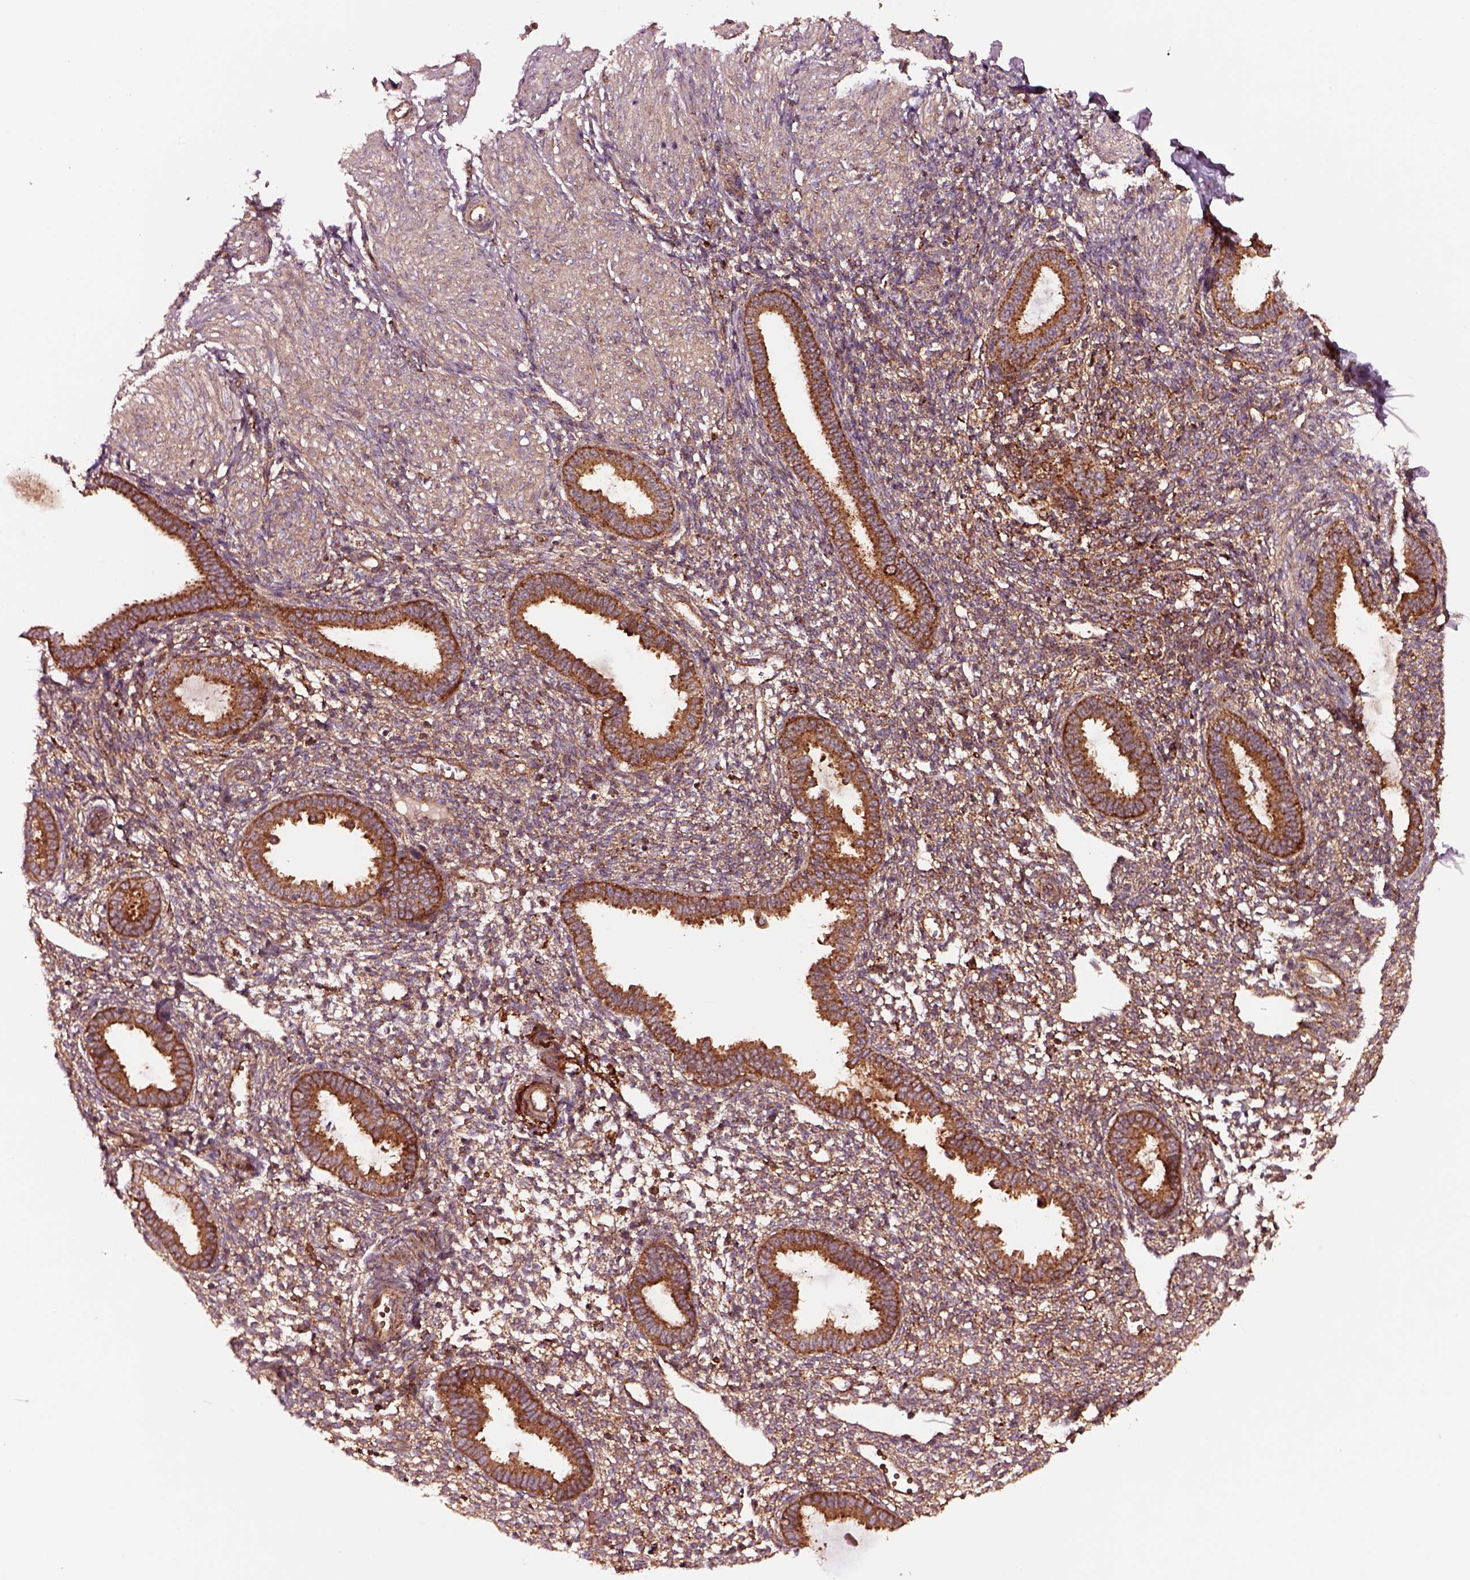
{"staining": {"intensity": "moderate", "quantity": "<25%", "location": "cytoplasmic/membranous"}, "tissue": "endometrium", "cell_type": "Cells in endometrial stroma", "image_type": "normal", "snomed": [{"axis": "morphology", "description": "Normal tissue, NOS"}, {"axis": "topography", "description": "Endometrium"}], "caption": "Normal endometrium demonstrates moderate cytoplasmic/membranous staining in about <25% of cells in endometrial stroma.", "gene": "WASHC2A", "patient": {"sex": "female", "age": 36}}